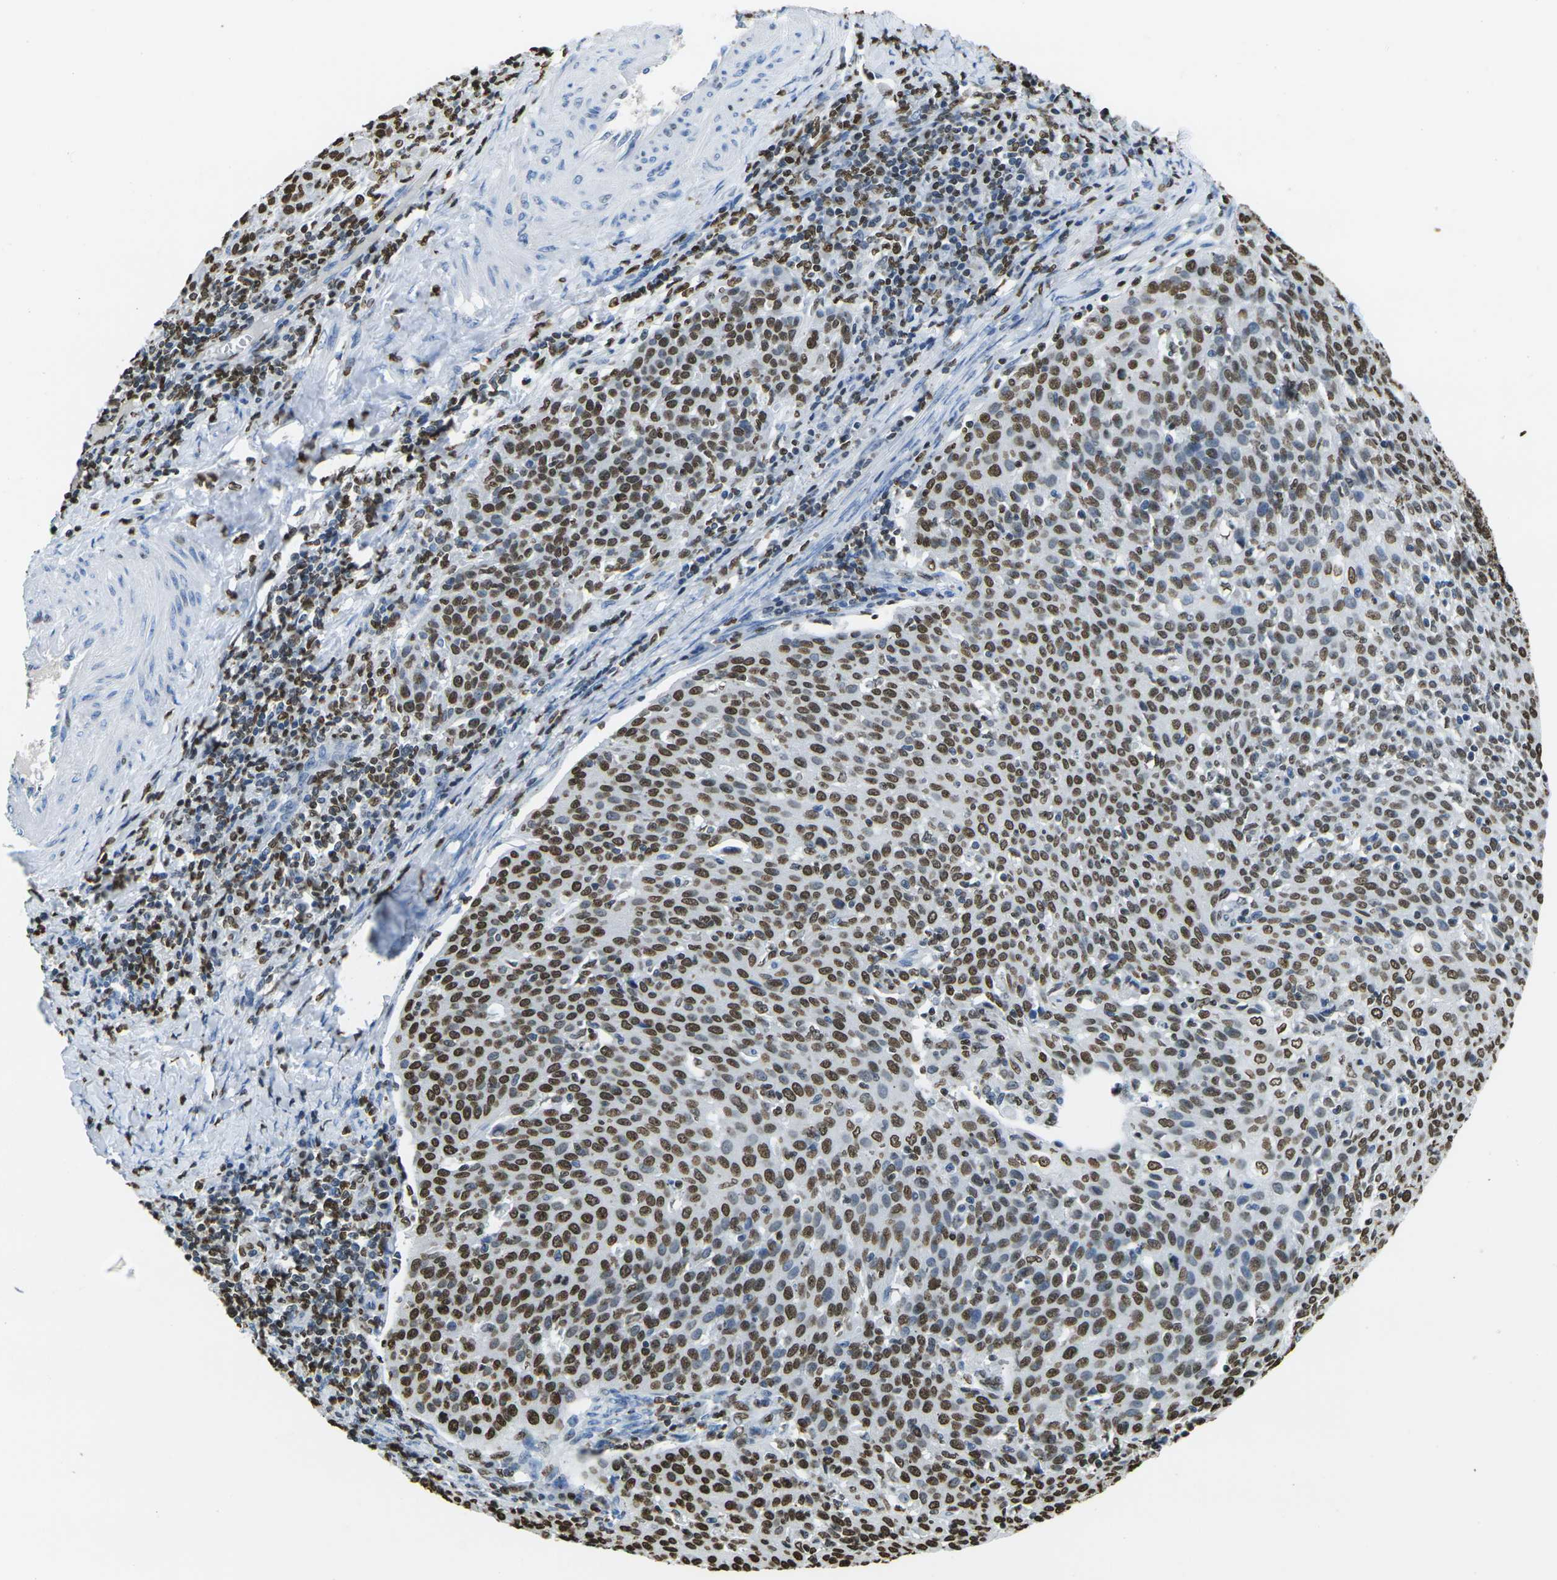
{"staining": {"intensity": "strong", "quantity": ">75%", "location": "nuclear"}, "tissue": "cervical cancer", "cell_type": "Tumor cells", "image_type": "cancer", "snomed": [{"axis": "morphology", "description": "Squamous cell carcinoma, NOS"}, {"axis": "topography", "description": "Cervix"}], "caption": "A histopathology image of cervical squamous cell carcinoma stained for a protein displays strong nuclear brown staining in tumor cells. The staining was performed using DAB (3,3'-diaminobenzidine), with brown indicating positive protein expression. Nuclei are stained blue with hematoxylin.", "gene": "DRAXIN", "patient": {"sex": "female", "age": 38}}